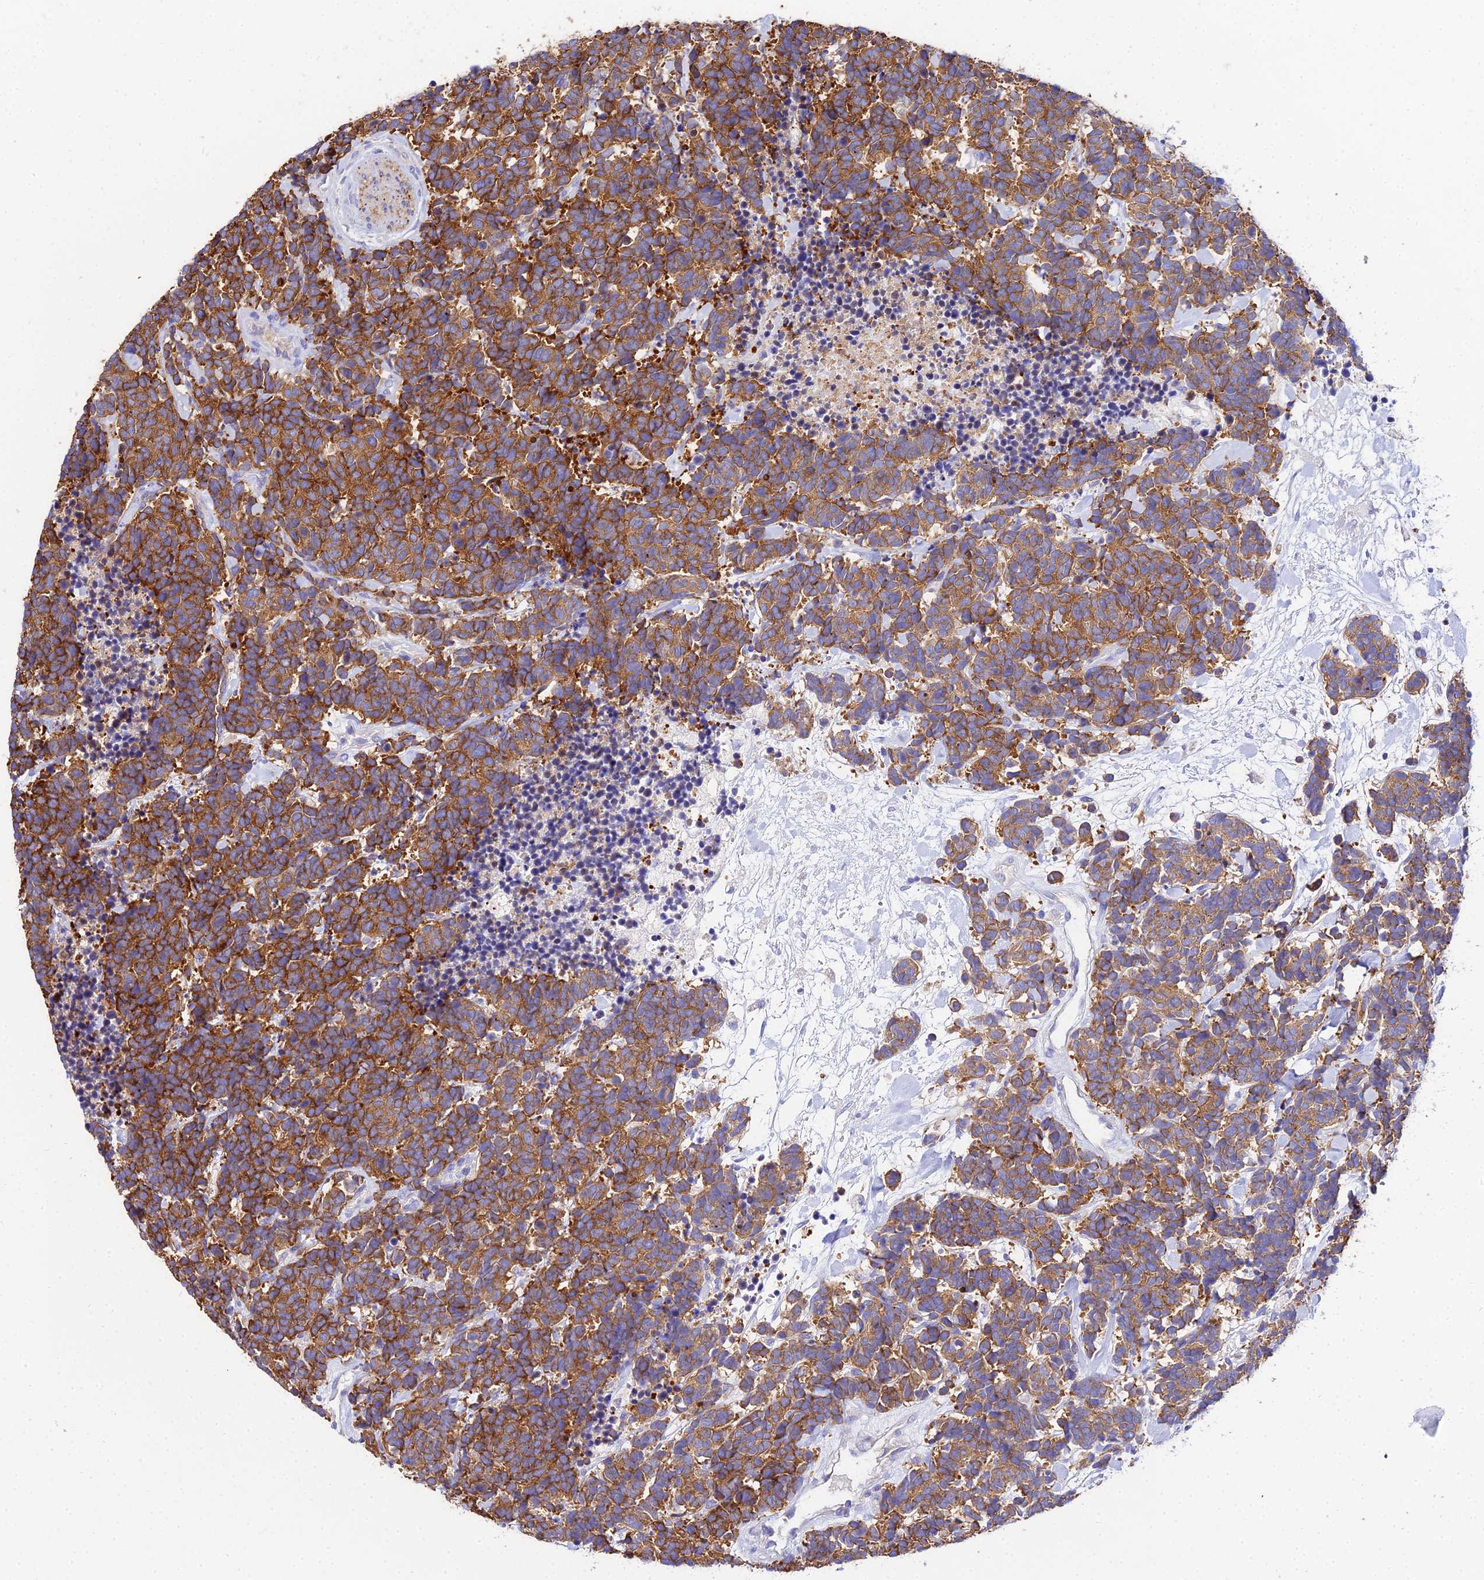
{"staining": {"intensity": "strong", "quantity": ">75%", "location": "cytoplasmic/membranous"}, "tissue": "carcinoid", "cell_type": "Tumor cells", "image_type": "cancer", "snomed": [{"axis": "morphology", "description": "Carcinoma, NOS"}, {"axis": "morphology", "description": "Carcinoid, malignant, NOS"}, {"axis": "topography", "description": "Prostate"}], "caption": "Human carcinoid stained with a brown dye shows strong cytoplasmic/membranous positive staining in about >75% of tumor cells.", "gene": "TUBA3D", "patient": {"sex": "male", "age": 57}}